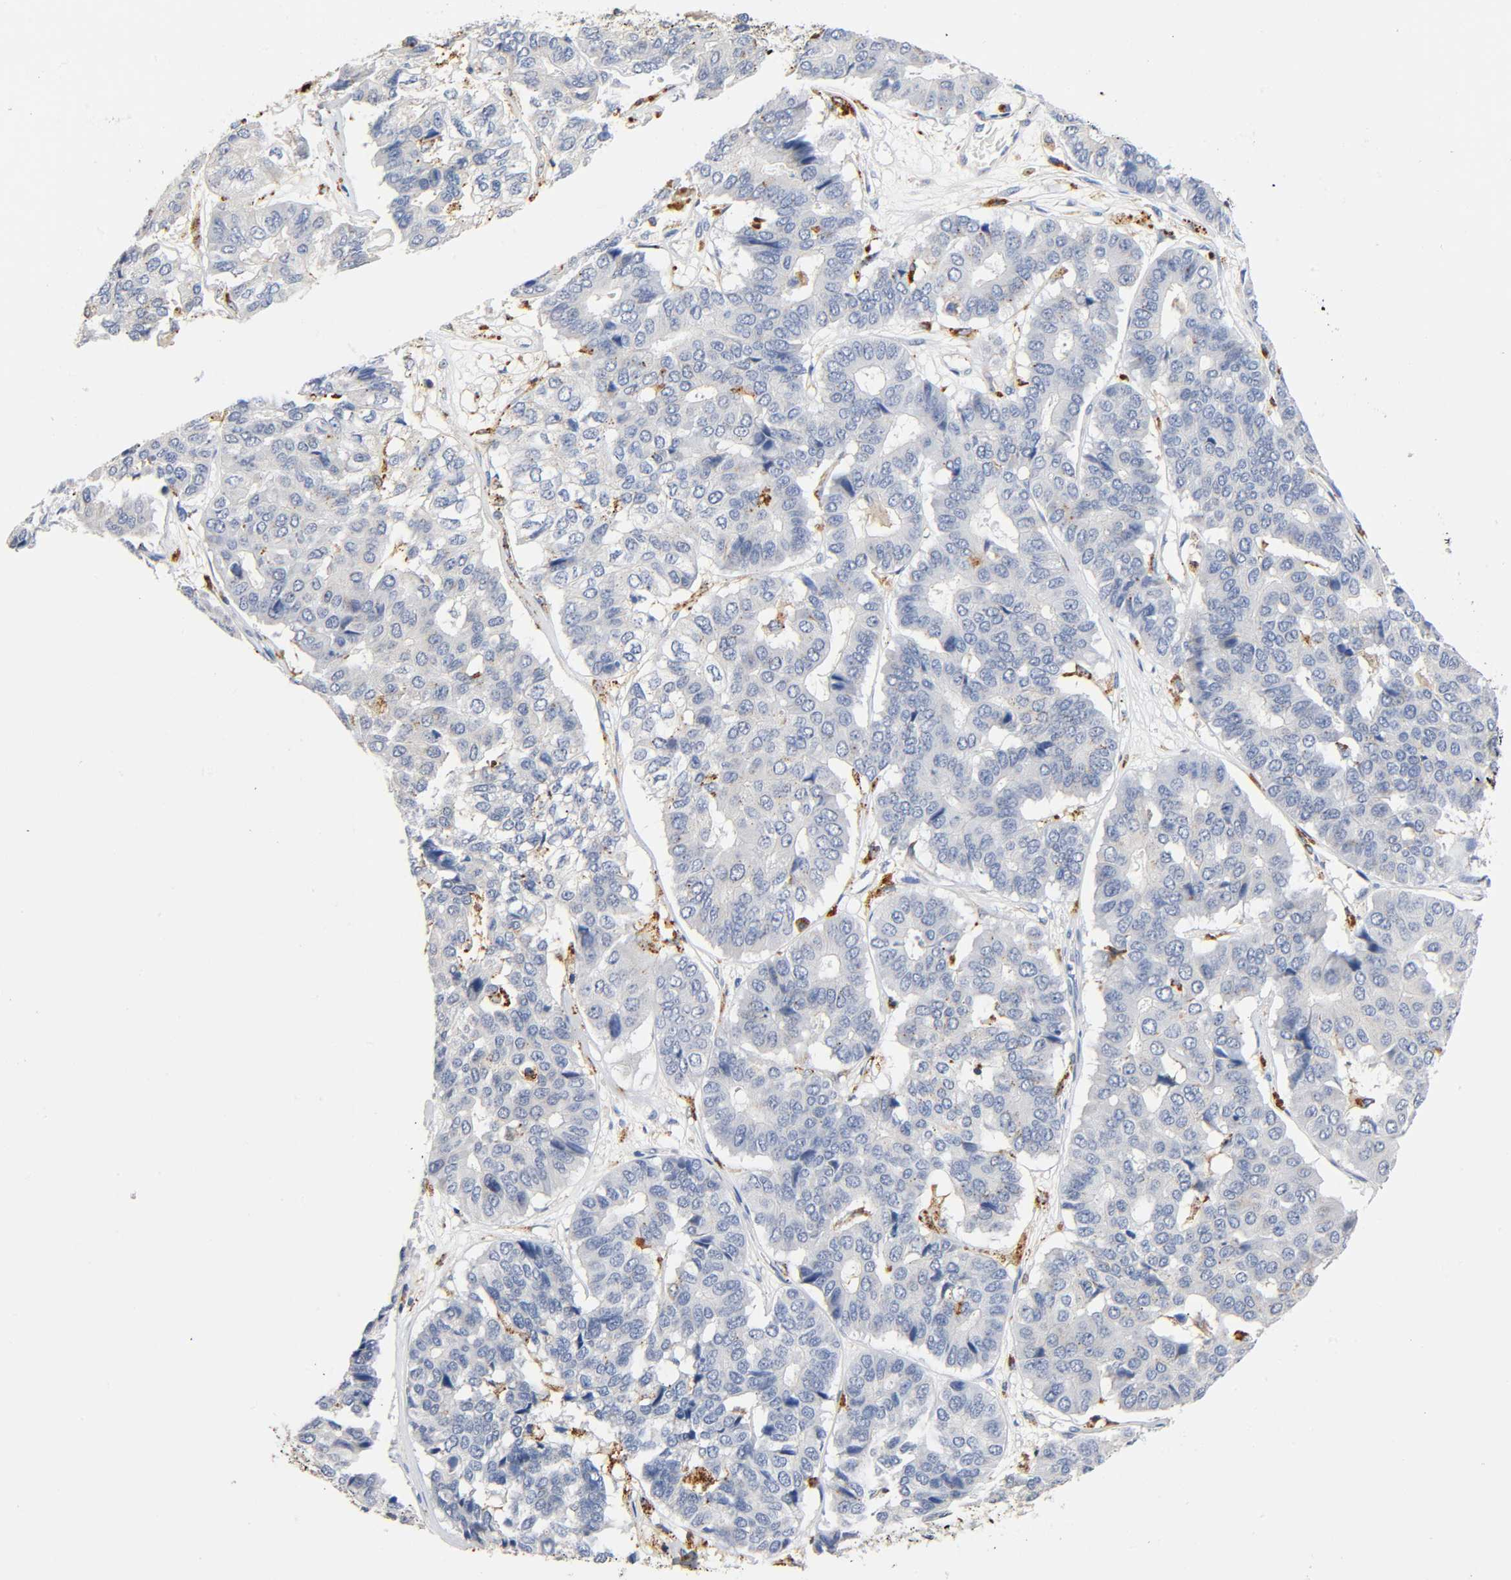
{"staining": {"intensity": "negative", "quantity": "none", "location": "none"}, "tissue": "pancreatic cancer", "cell_type": "Tumor cells", "image_type": "cancer", "snomed": [{"axis": "morphology", "description": "Adenocarcinoma, NOS"}, {"axis": "topography", "description": "Pancreas"}], "caption": "Immunohistochemistry (IHC) of pancreatic cancer (adenocarcinoma) displays no expression in tumor cells.", "gene": "UCKL1", "patient": {"sex": "male", "age": 50}}